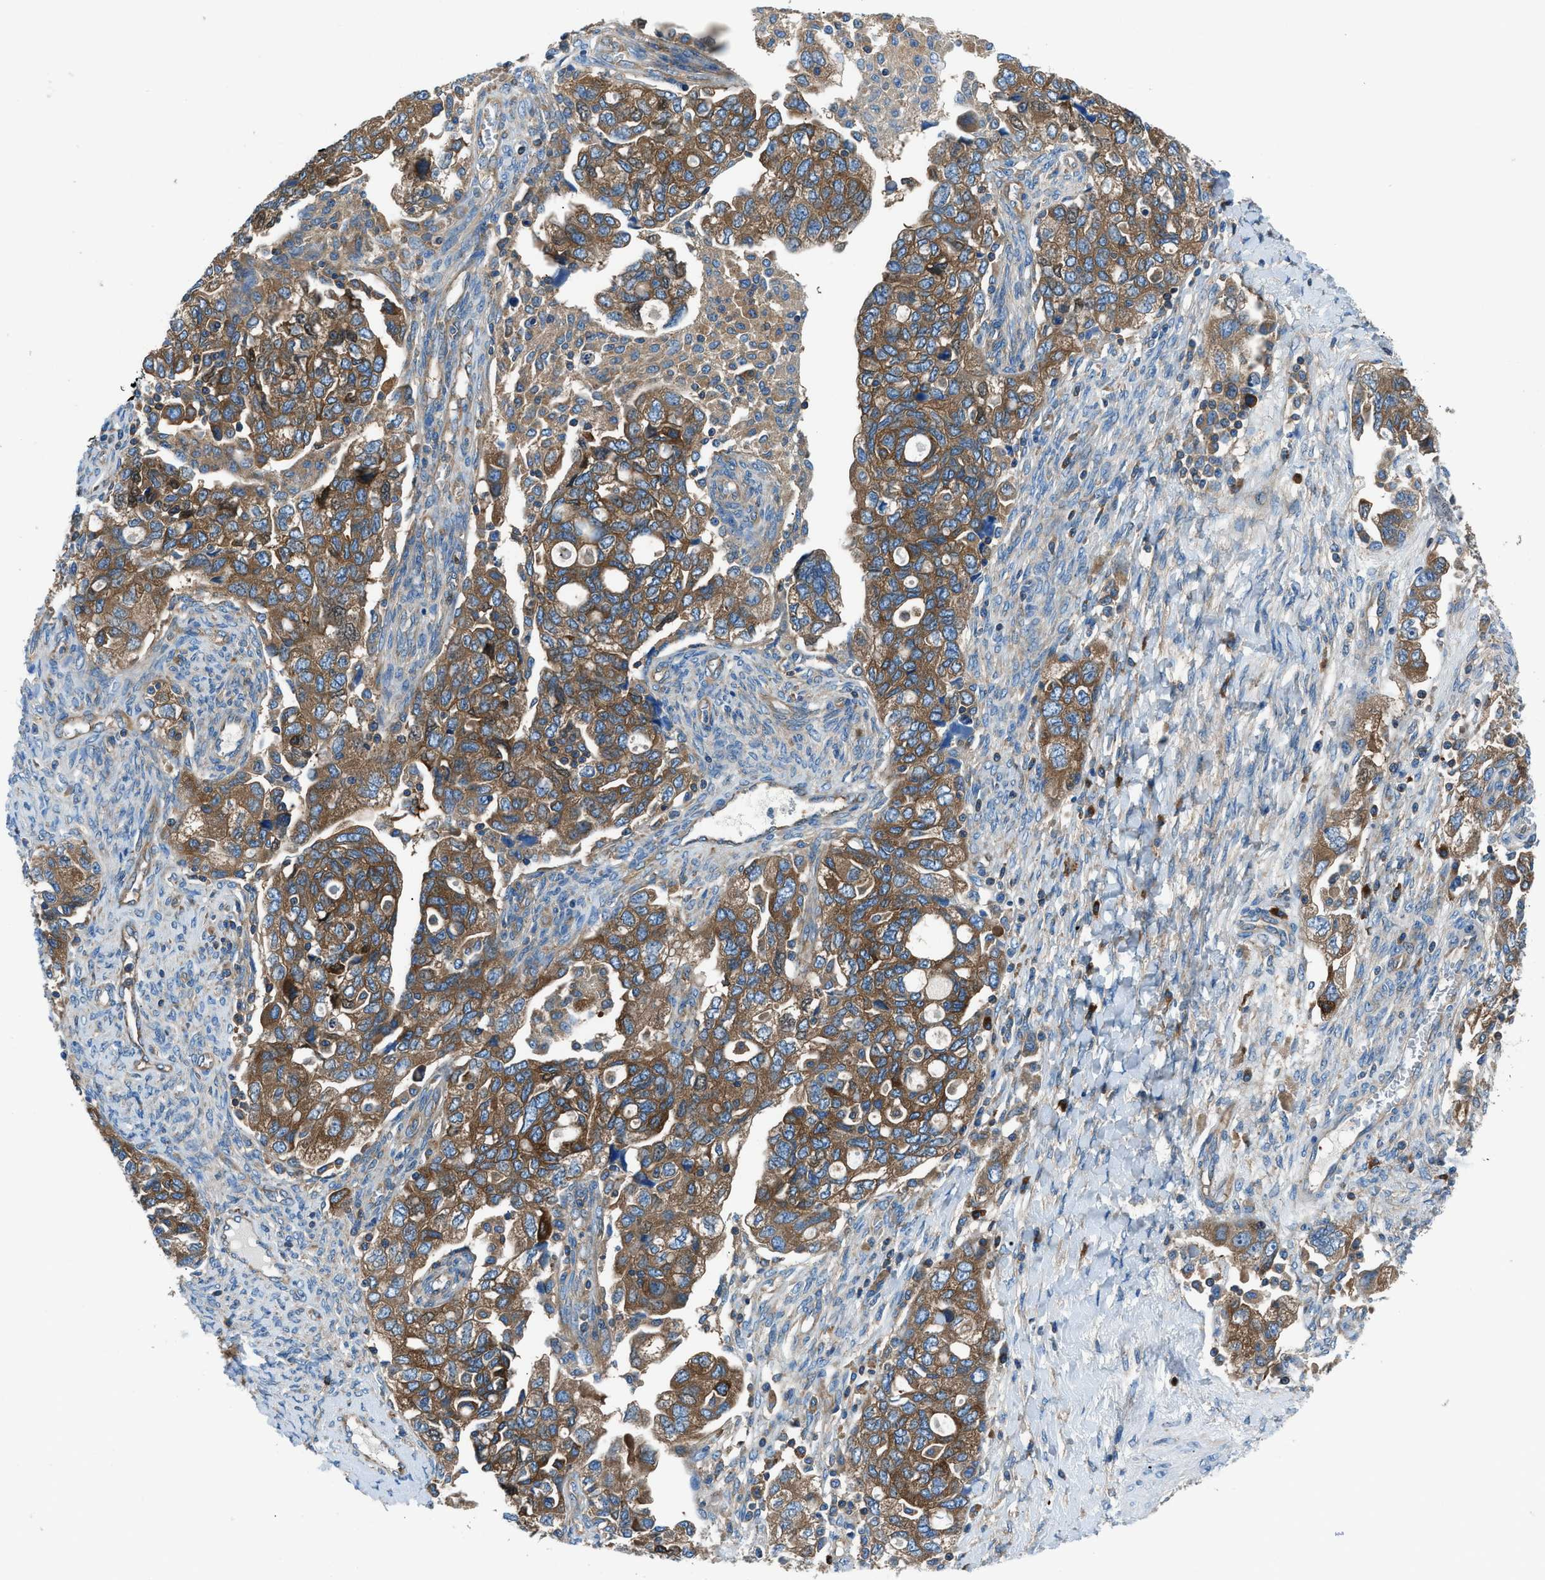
{"staining": {"intensity": "moderate", "quantity": ">75%", "location": "cytoplasmic/membranous"}, "tissue": "ovarian cancer", "cell_type": "Tumor cells", "image_type": "cancer", "snomed": [{"axis": "morphology", "description": "Carcinoma, NOS"}, {"axis": "morphology", "description": "Cystadenocarcinoma, serous, NOS"}, {"axis": "topography", "description": "Ovary"}], "caption": "Tumor cells reveal medium levels of moderate cytoplasmic/membranous expression in approximately >75% of cells in ovarian cancer (serous cystadenocarcinoma).", "gene": "SARS1", "patient": {"sex": "female", "age": 69}}